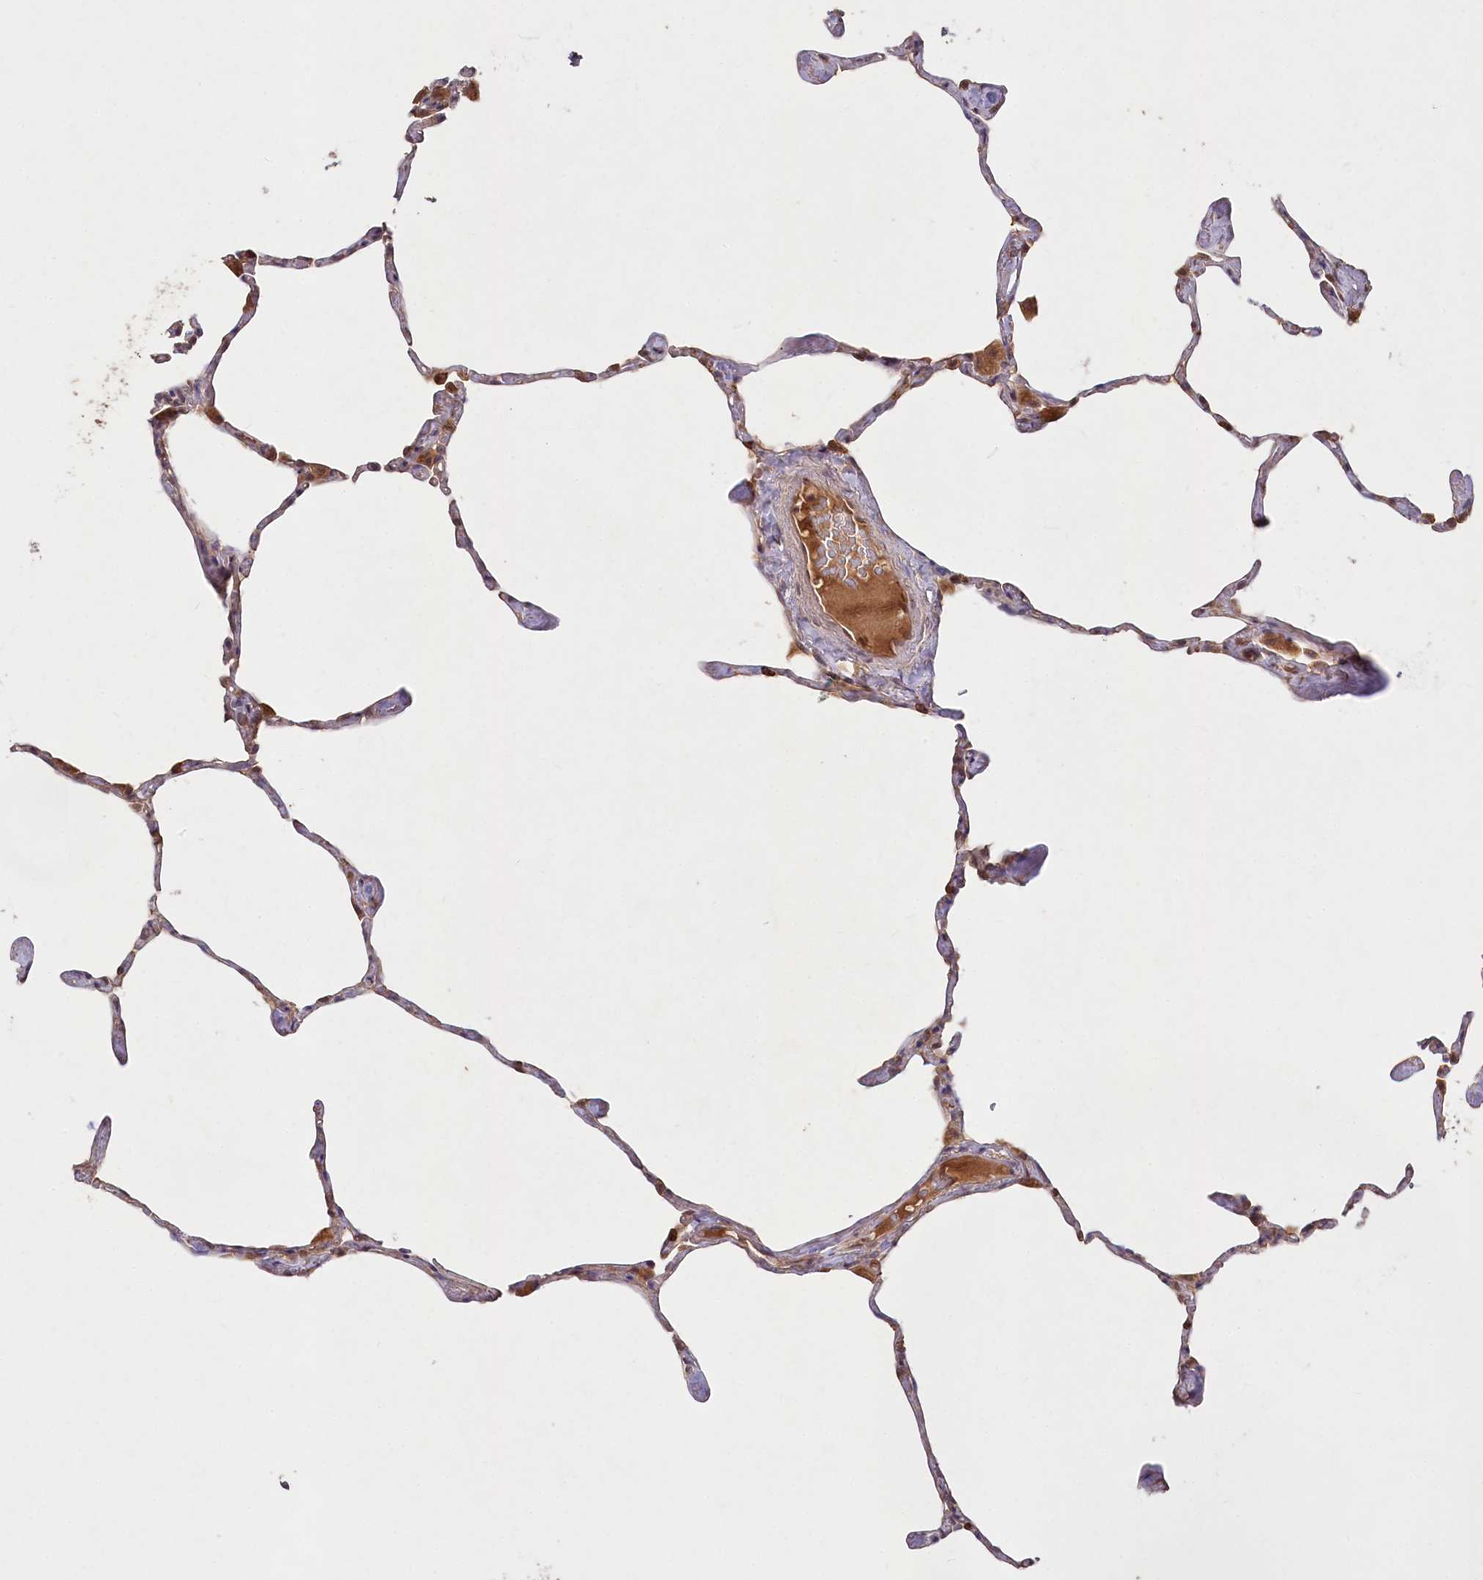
{"staining": {"intensity": "moderate", "quantity": "25%-75%", "location": "cytoplasmic/membranous,nuclear"}, "tissue": "lung", "cell_type": "Alveolar cells", "image_type": "normal", "snomed": [{"axis": "morphology", "description": "Normal tissue, NOS"}, {"axis": "topography", "description": "Lung"}], "caption": "Approximately 25%-75% of alveolar cells in benign lung show moderate cytoplasmic/membranous,nuclear protein expression as visualized by brown immunohistochemical staining.", "gene": "IRAK1BP1", "patient": {"sex": "male", "age": 65}}